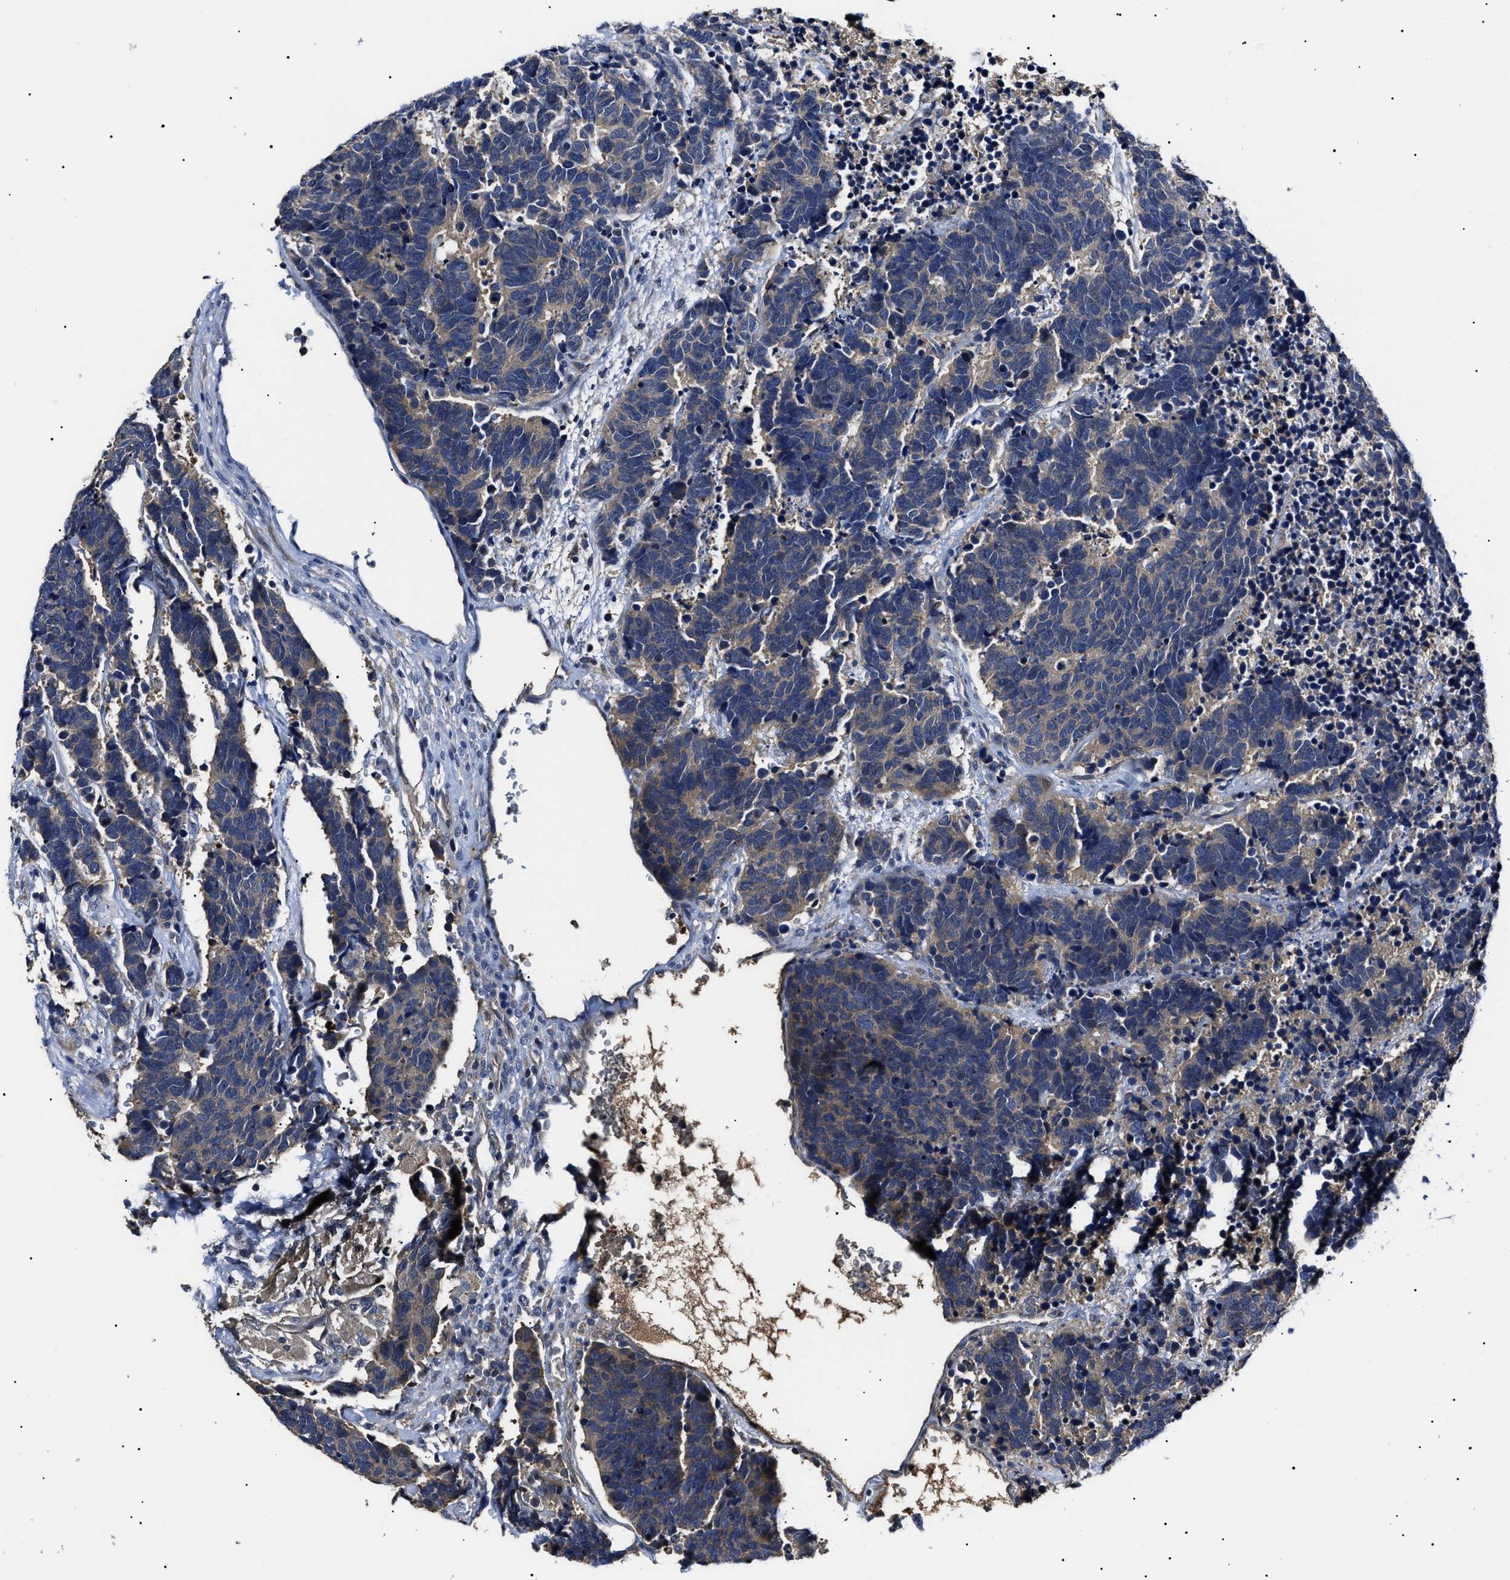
{"staining": {"intensity": "weak", "quantity": ">75%", "location": "cytoplasmic/membranous"}, "tissue": "carcinoid", "cell_type": "Tumor cells", "image_type": "cancer", "snomed": [{"axis": "morphology", "description": "Carcinoma, NOS"}, {"axis": "morphology", "description": "Carcinoid, malignant, NOS"}, {"axis": "topography", "description": "Urinary bladder"}], "caption": "Carcinoid stained for a protein reveals weak cytoplasmic/membranous positivity in tumor cells.", "gene": "IFT81", "patient": {"sex": "male", "age": 57}}